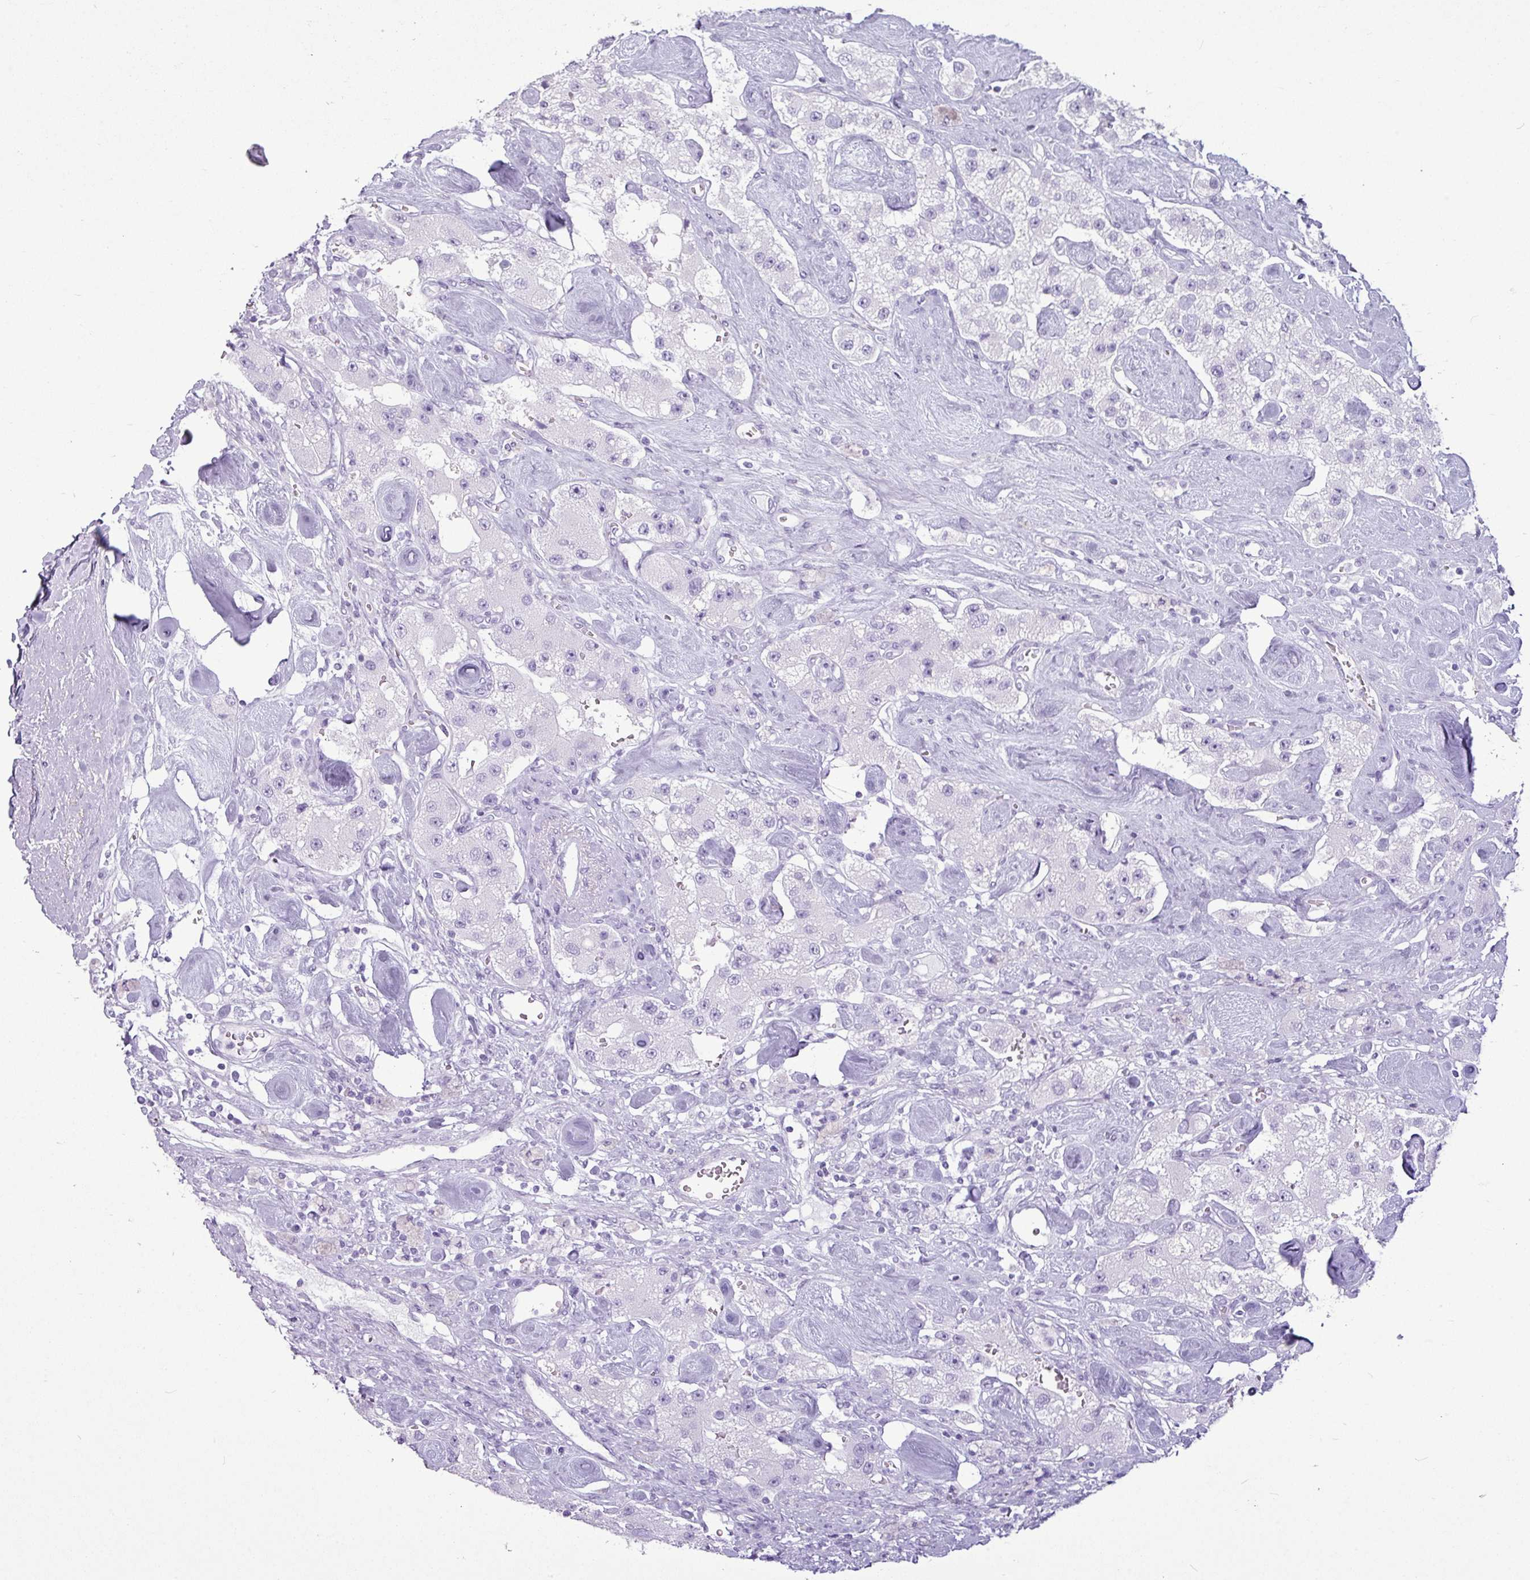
{"staining": {"intensity": "negative", "quantity": "none", "location": "none"}, "tissue": "carcinoid", "cell_type": "Tumor cells", "image_type": "cancer", "snomed": [{"axis": "morphology", "description": "Carcinoid, malignant, NOS"}, {"axis": "topography", "description": "Pancreas"}], "caption": "IHC photomicrograph of neoplastic tissue: human malignant carcinoid stained with DAB (3,3'-diaminobenzidine) shows no significant protein expression in tumor cells.", "gene": "AMY1B", "patient": {"sex": "male", "age": 41}}